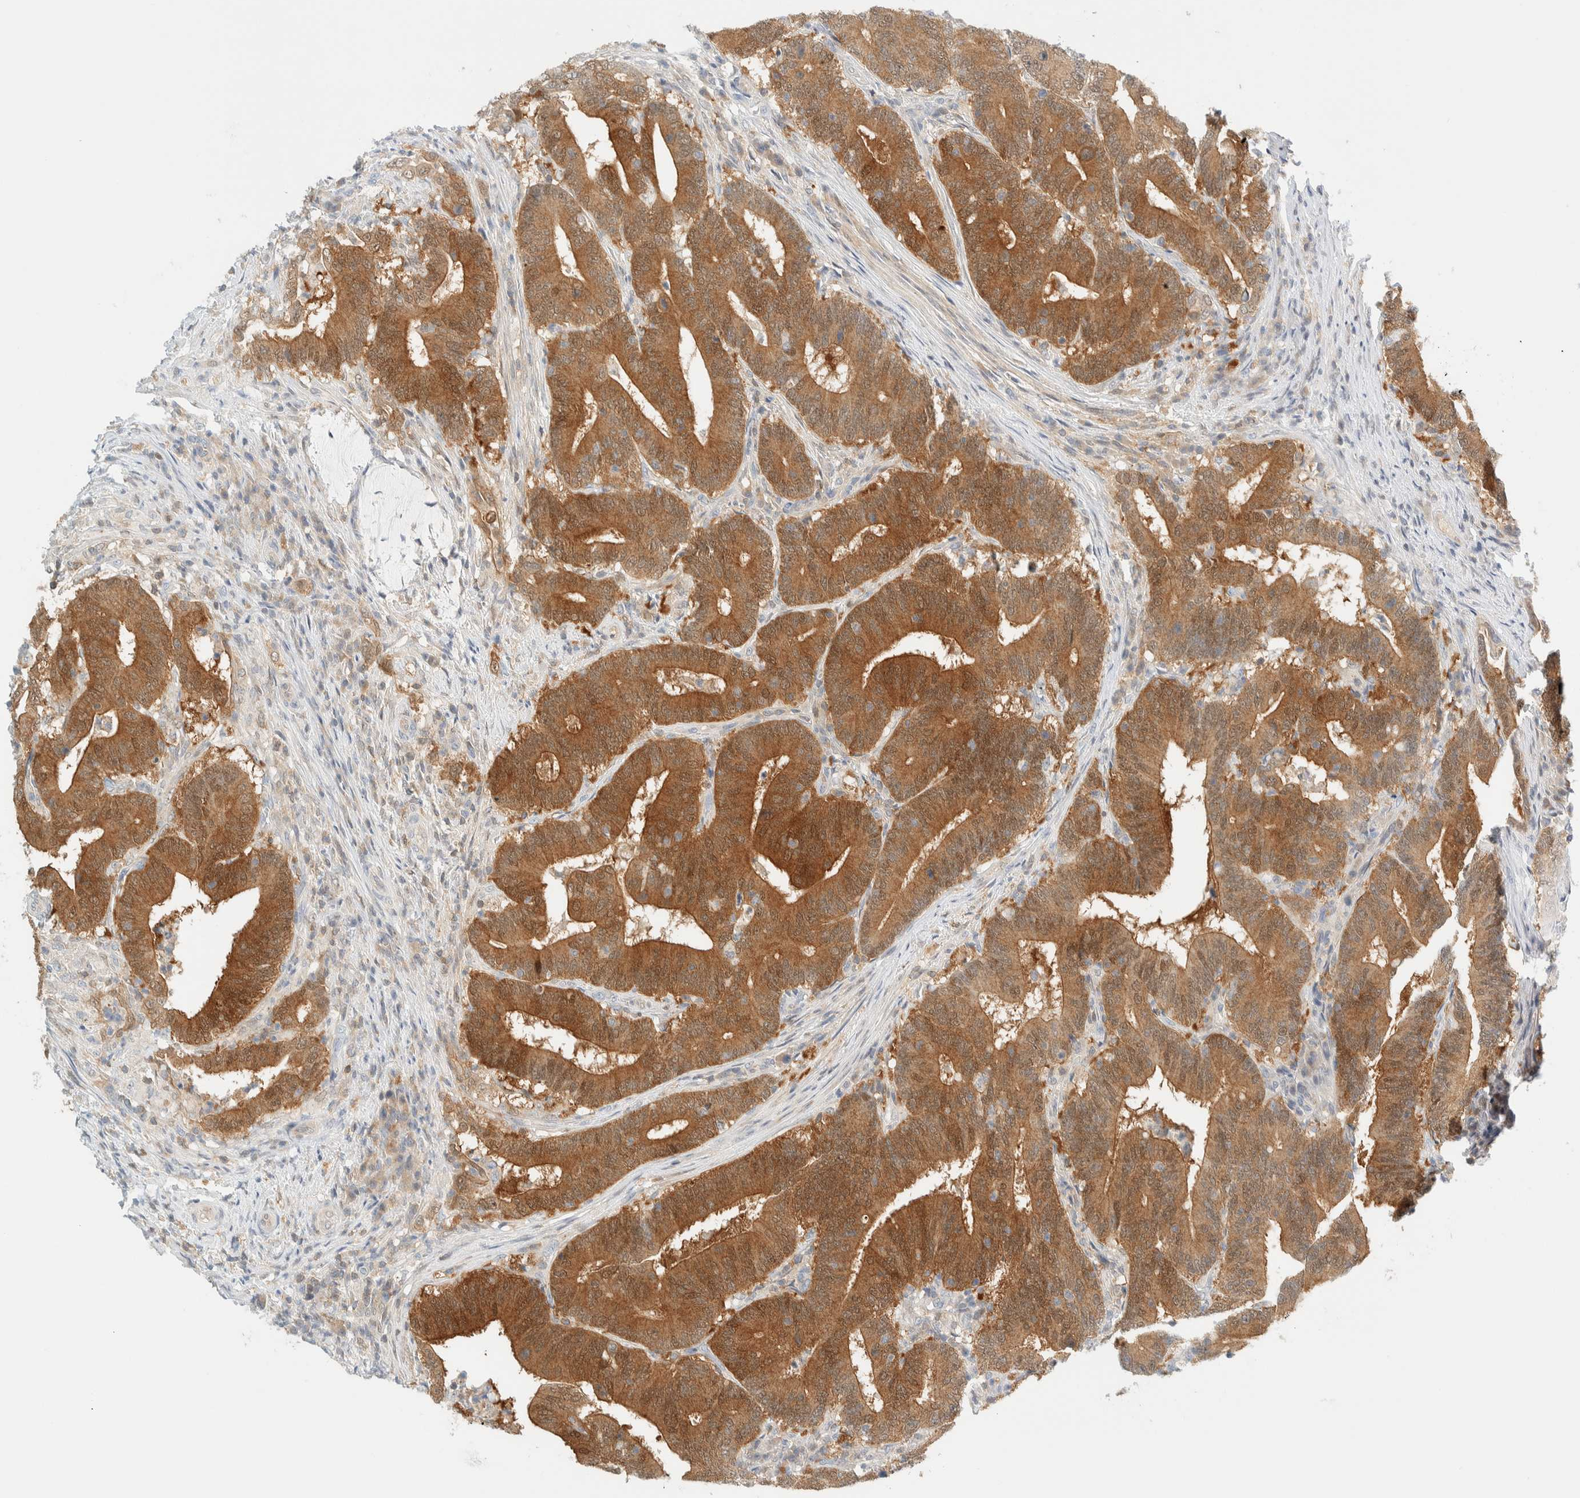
{"staining": {"intensity": "moderate", "quantity": ">75%", "location": "cytoplasmic/membranous"}, "tissue": "colorectal cancer", "cell_type": "Tumor cells", "image_type": "cancer", "snomed": [{"axis": "morphology", "description": "Adenocarcinoma, NOS"}, {"axis": "topography", "description": "Colon"}], "caption": "Colorectal adenocarcinoma tissue shows moderate cytoplasmic/membranous staining in about >75% of tumor cells", "gene": "PCYT2", "patient": {"sex": "female", "age": 66}}